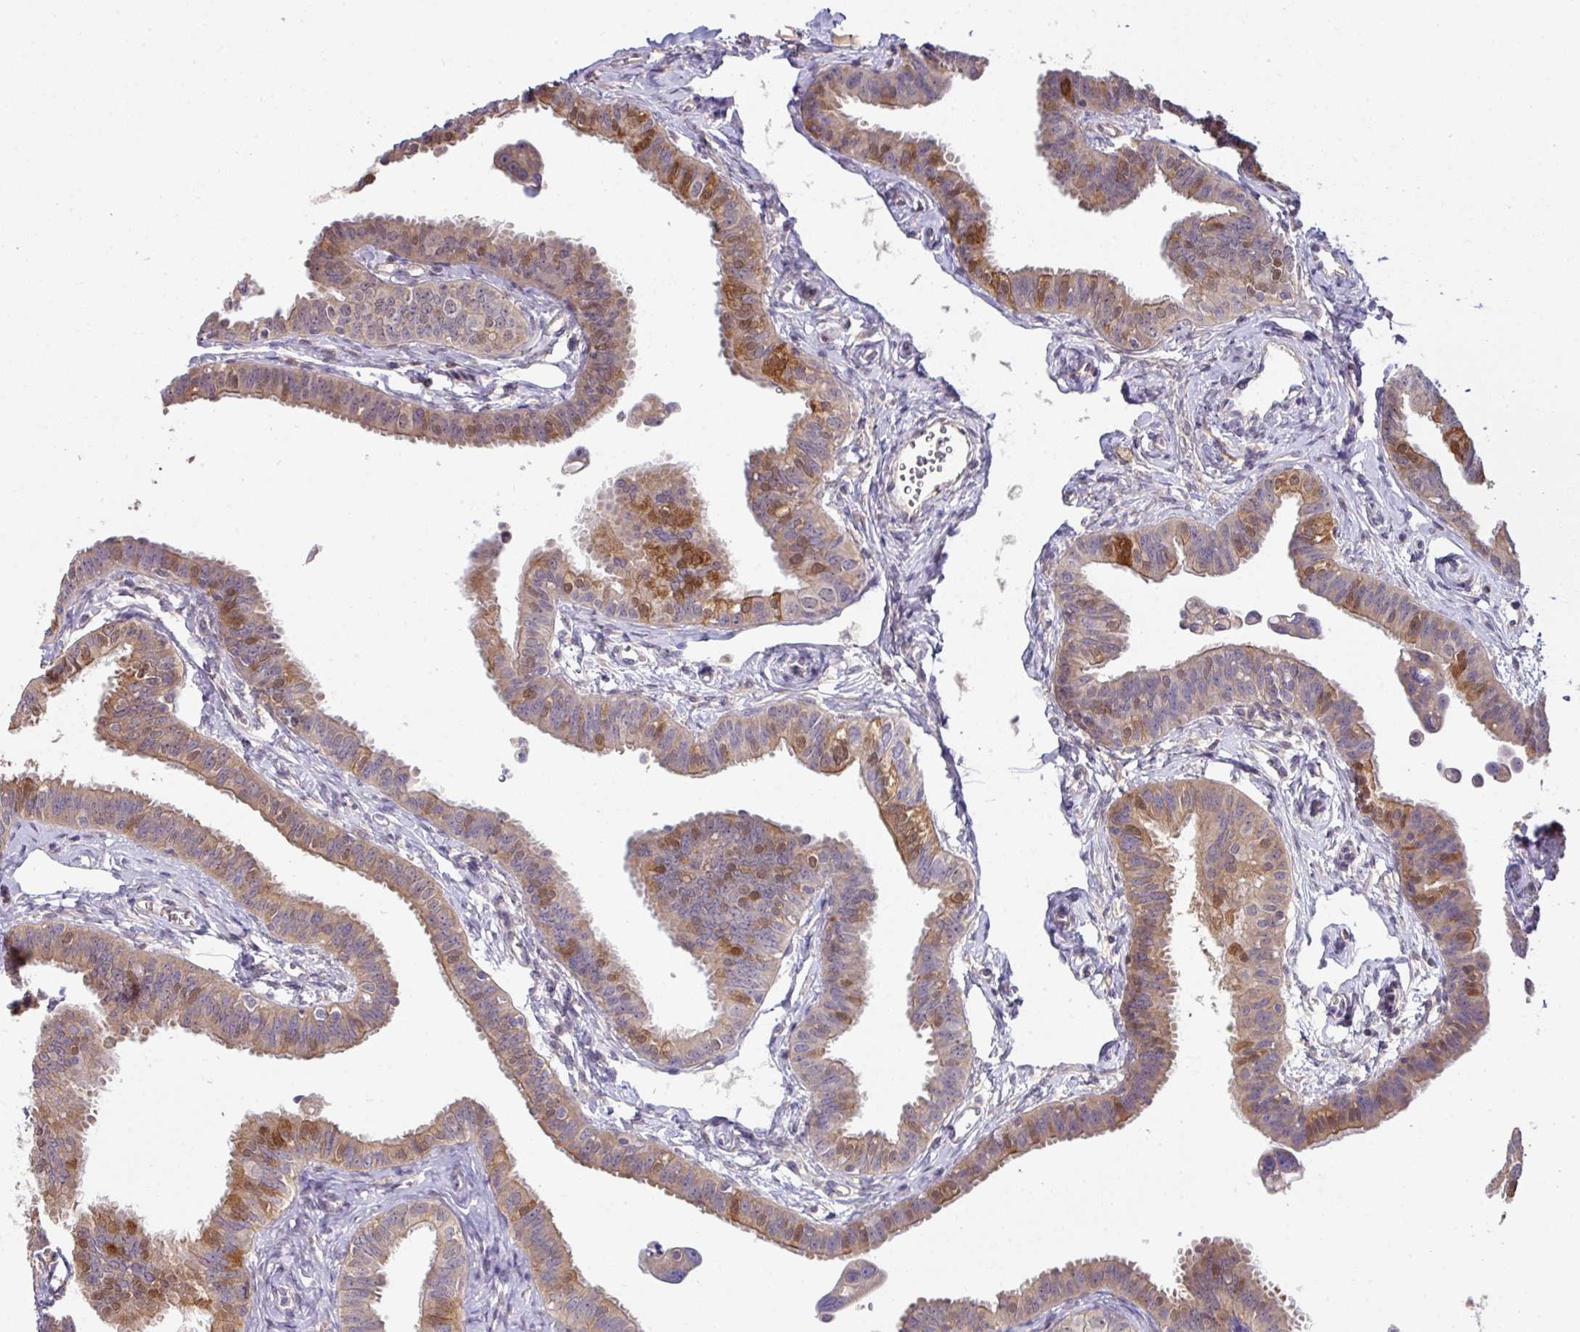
{"staining": {"intensity": "moderate", "quantity": "25%-75%", "location": "cytoplasmic/membranous"}, "tissue": "fallopian tube", "cell_type": "Glandular cells", "image_type": "normal", "snomed": [{"axis": "morphology", "description": "Normal tissue, NOS"}, {"axis": "morphology", "description": "Carcinoma, NOS"}, {"axis": "topography", "description": "Fallopian tube"}, {"axis": "topography", "description": "Ovary"}], "caption": "Immunohistochemical staining of benign human fallopian tube displays medium levels of moderate cytoplasmic/membranous expression in about 25%-75% of glandular cells.", "gene": "SLAMF6", "patient": {"sex": "female", "age": 59}}